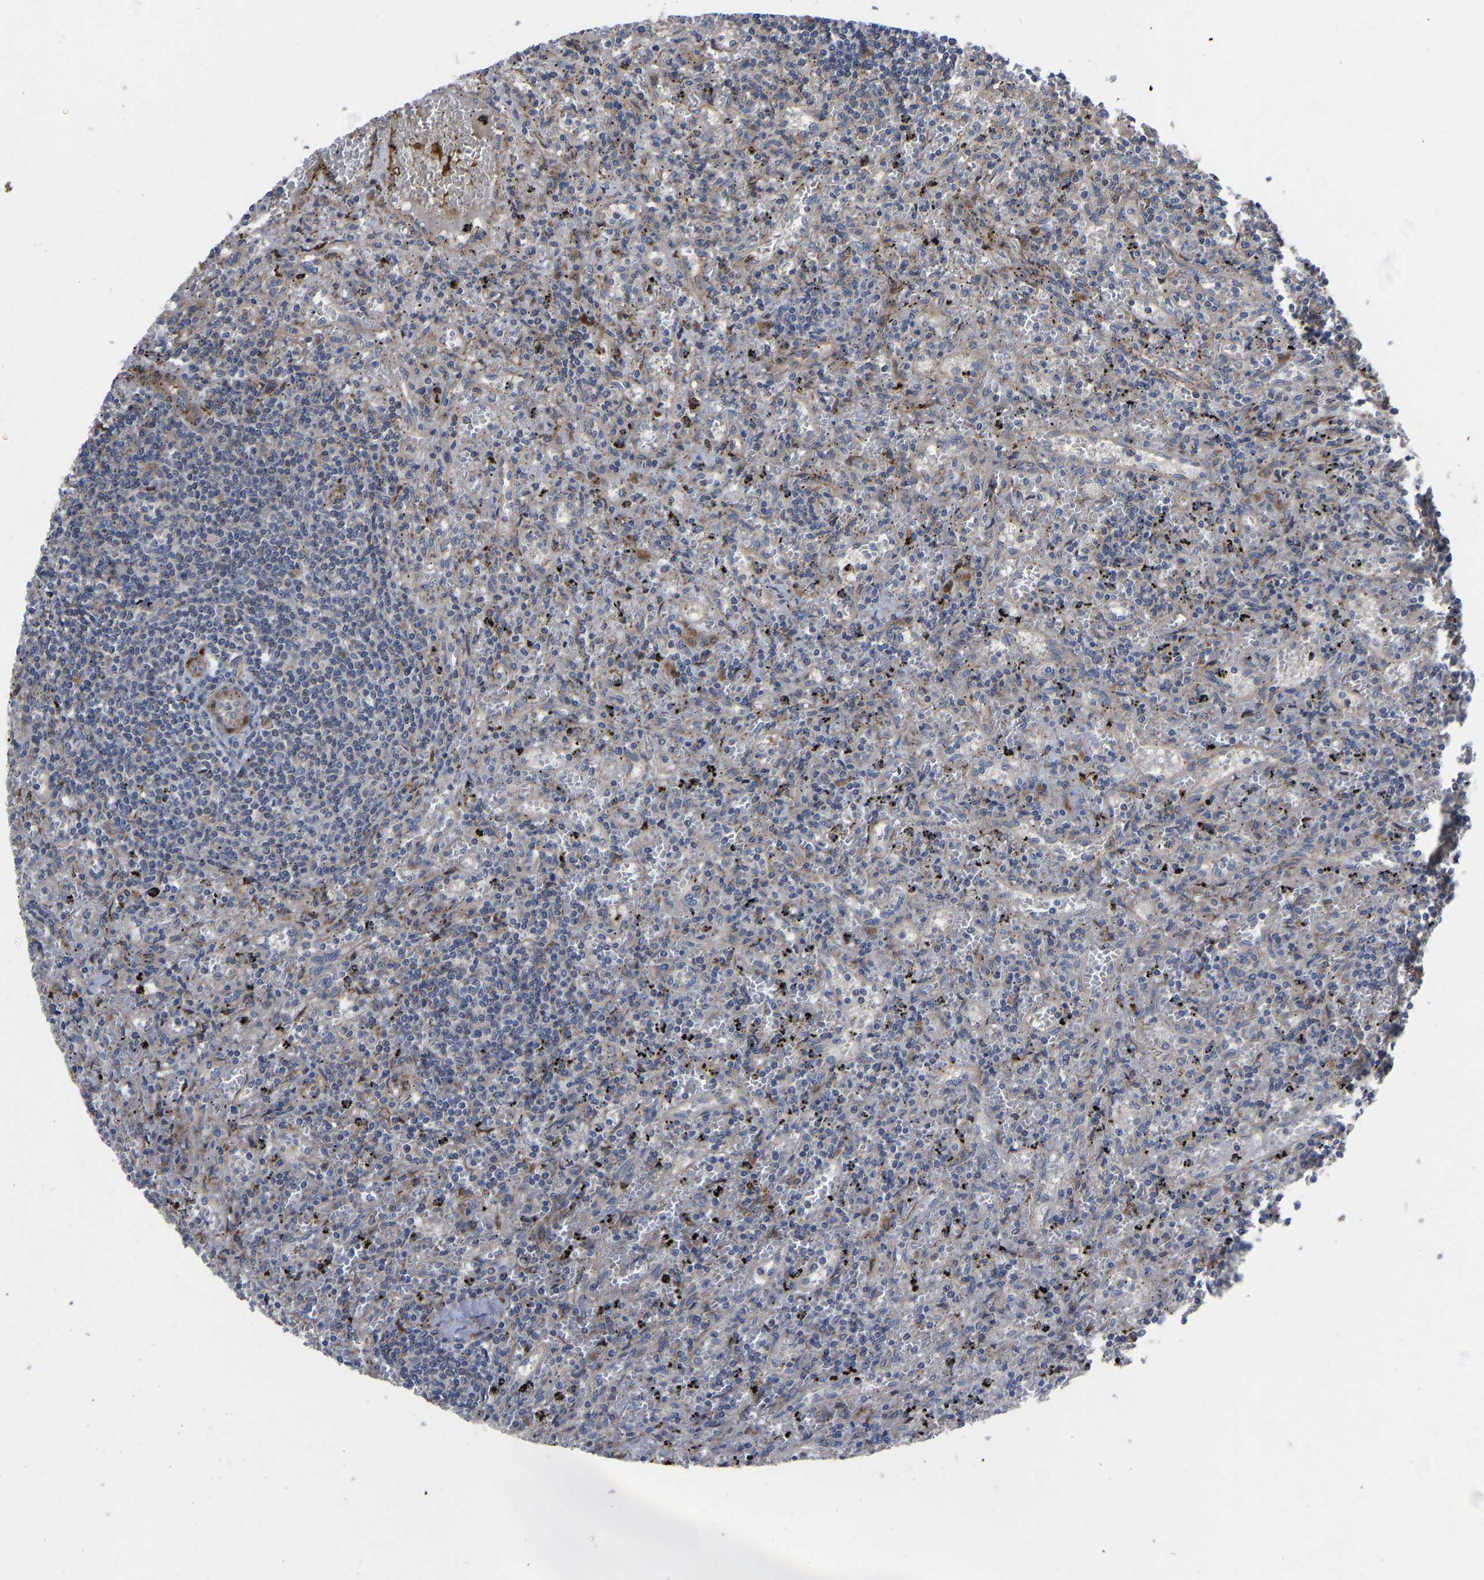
{"staining": {"intensity": "negative", "quantity": "none", "location": "none"}, "tissue": "lymphoma", "cell_type": "Tumor cells", "image_type": "cancer", "snomed": [{"axis": "morphology", "description": "Malignant lymphoma, non-Hodgkin's type, Low grade"}, {"axis": "topography", "description": "Spleen"}], "caption": "Immunohistochemistry (IHC) photomicrograph of neoplastic tissue: lymphoma stained with DAB (3,3'-diaminobenzidine) displays no significant protein positivity in tumor cells. The staining was performed using DAB (3,3'-diaminobenzidine) to visualize the protein expression in brown, while the nuclei were stained in blue with hematoxylin (Magnification: 20x).", "gene": "TMEM38B", "patient": {"sex": "male", "age": 76}}